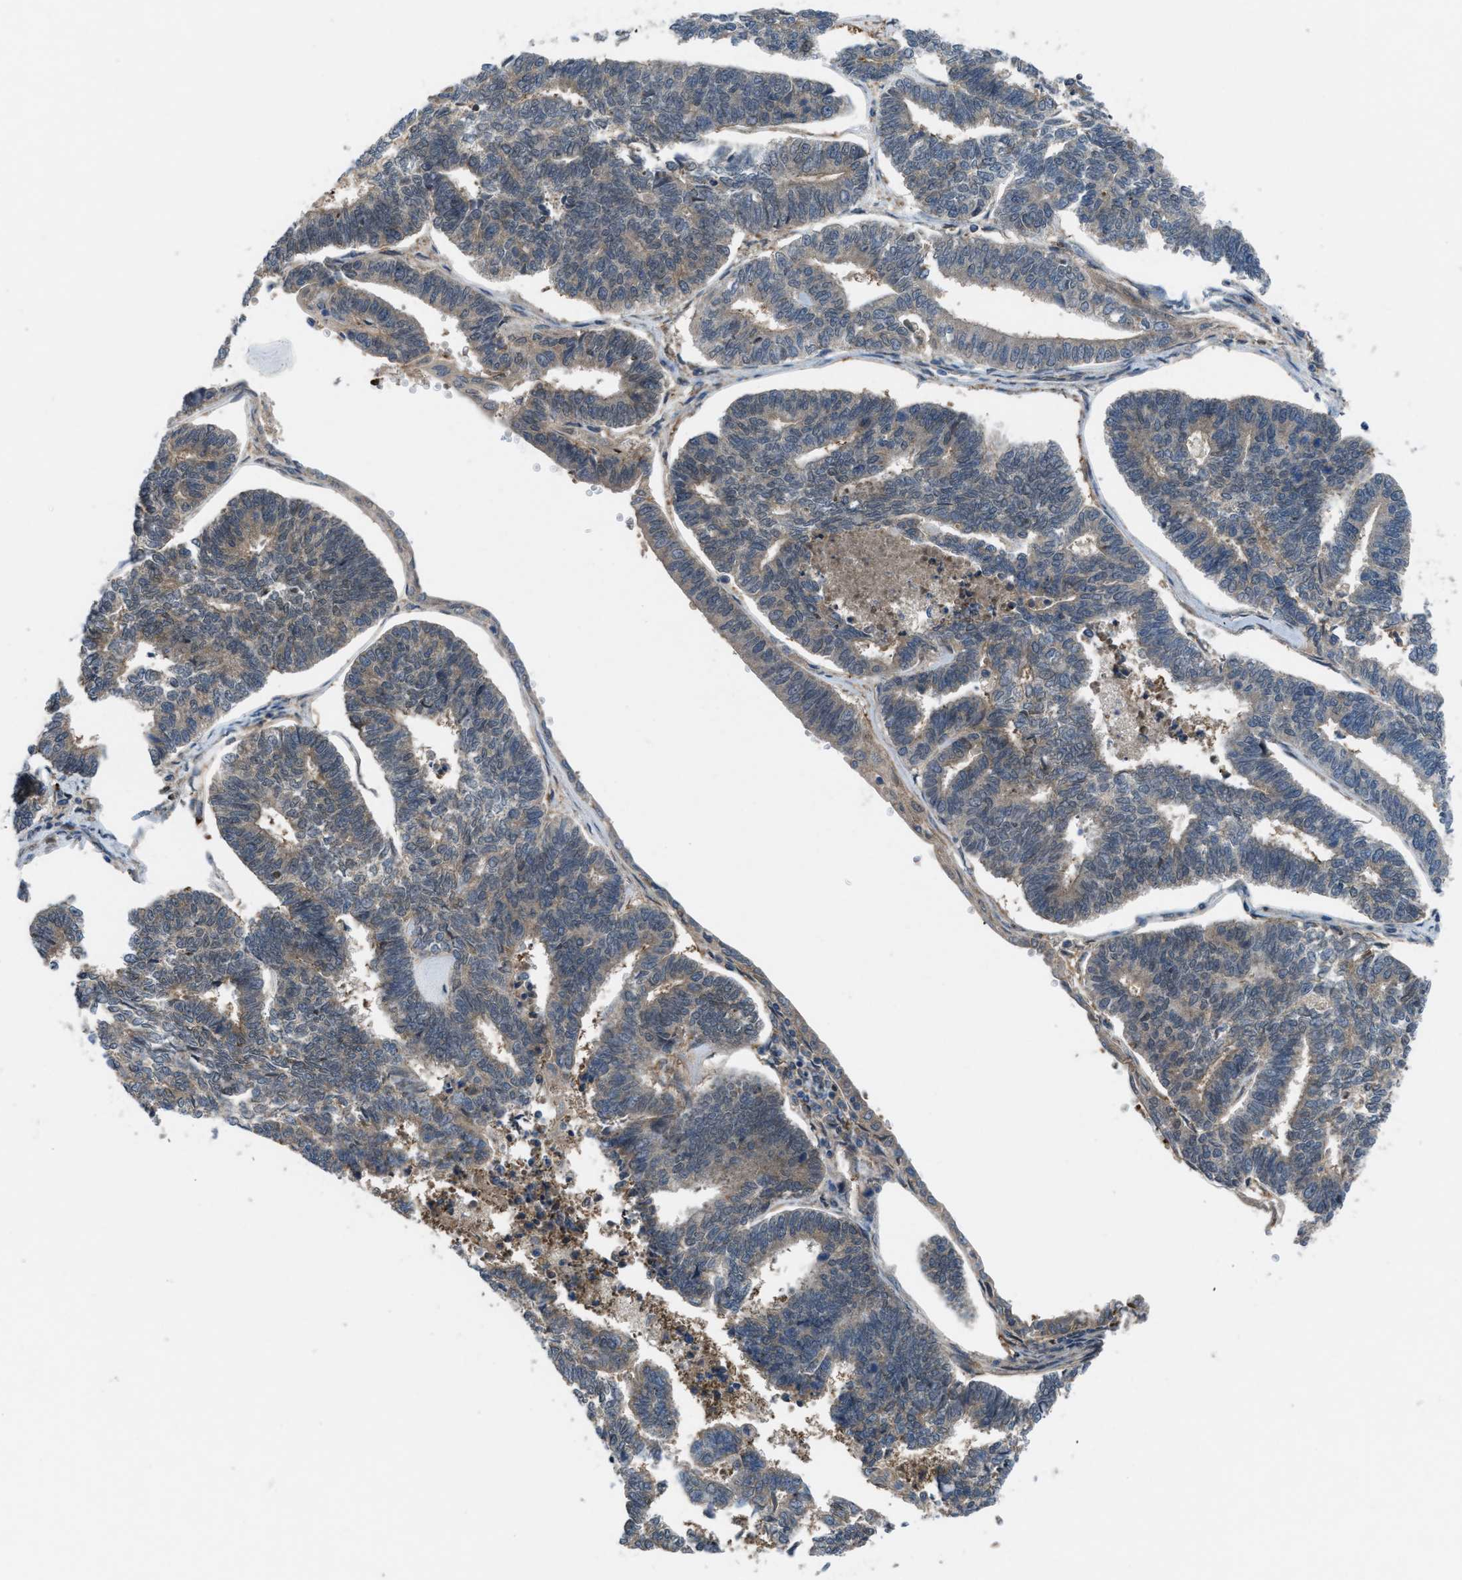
{"staining": {"intensity": "moderate", "quantity": "25%-75%", "location": "cytoplasmic/membranous"}, "tissue": "endometrial cancer", "cell_type": "Tumor cells", "image_type": "cancer", "snomed": [{"axis": "morphology", "description": "Adenocarcinoma, NOS"}, {"axis": "topography", "description": "Endometrium"}], "caption": "This is an image of IHC staining of endometrial adenocarcinoma, which shows moderate expression in the cytoplasmic/membranous of tumor cells.", "gene": "BAZ2B", "patient": {"sex": "female", "age": 70}}